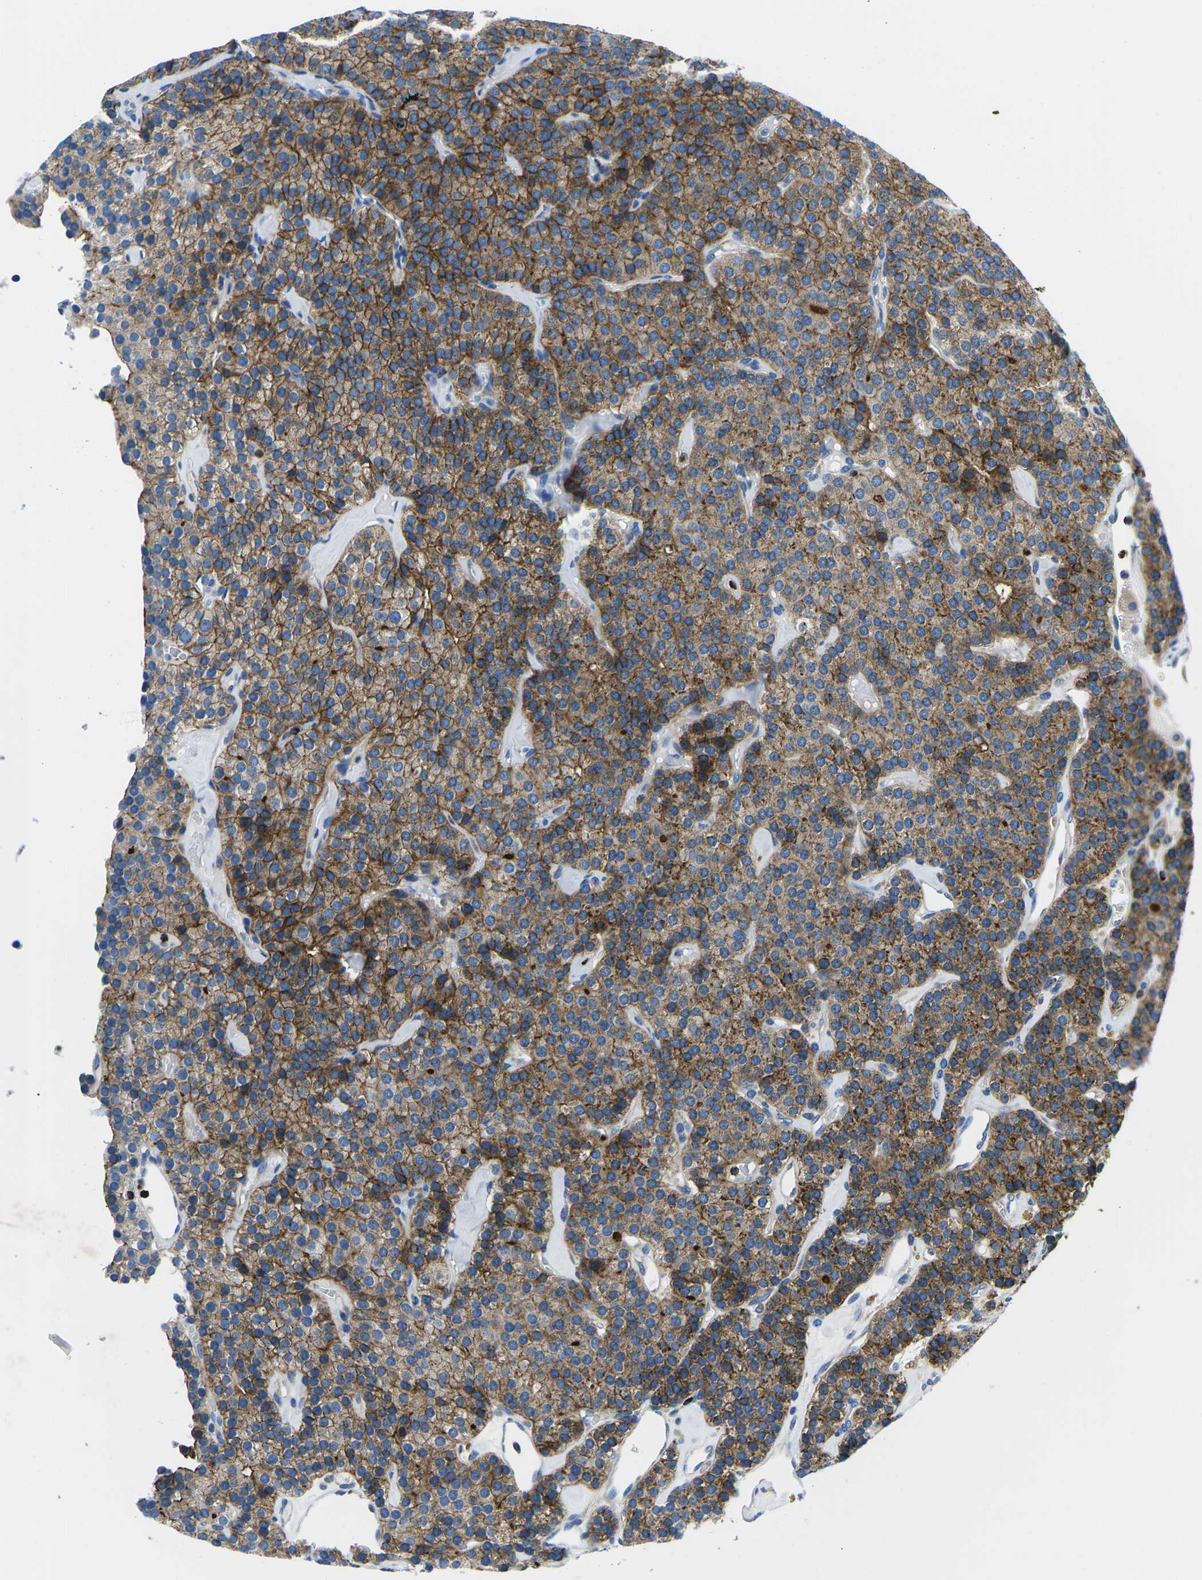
{"staining": {"intensity": "moderate", "quantity": ">75%", "location": "cytoplasmic/membranous"}, "tissue": "parathyroid gland", "cell_type": "Glandular cells", "image_type": "normal", "snomed": [{"axis": "morphology", "description": "Normal tissue, NOS"}, {"axis": "morphology", "description": "Adenoma, NOS"}, {"axis": "topography", "description": "Parathyroid gland"}], "caption": "The image demonstrates staining of benign parathyroid gland, revealing moderate cytoplasmic/membranous protein expression (brown color) within glandular cells. (DAB (3,3'-diaminobenzidine) = brown stain, brightfield microscopy at high magnification).", "gene": "MC4R", "patient": {"sex": "female", "age": 86}}